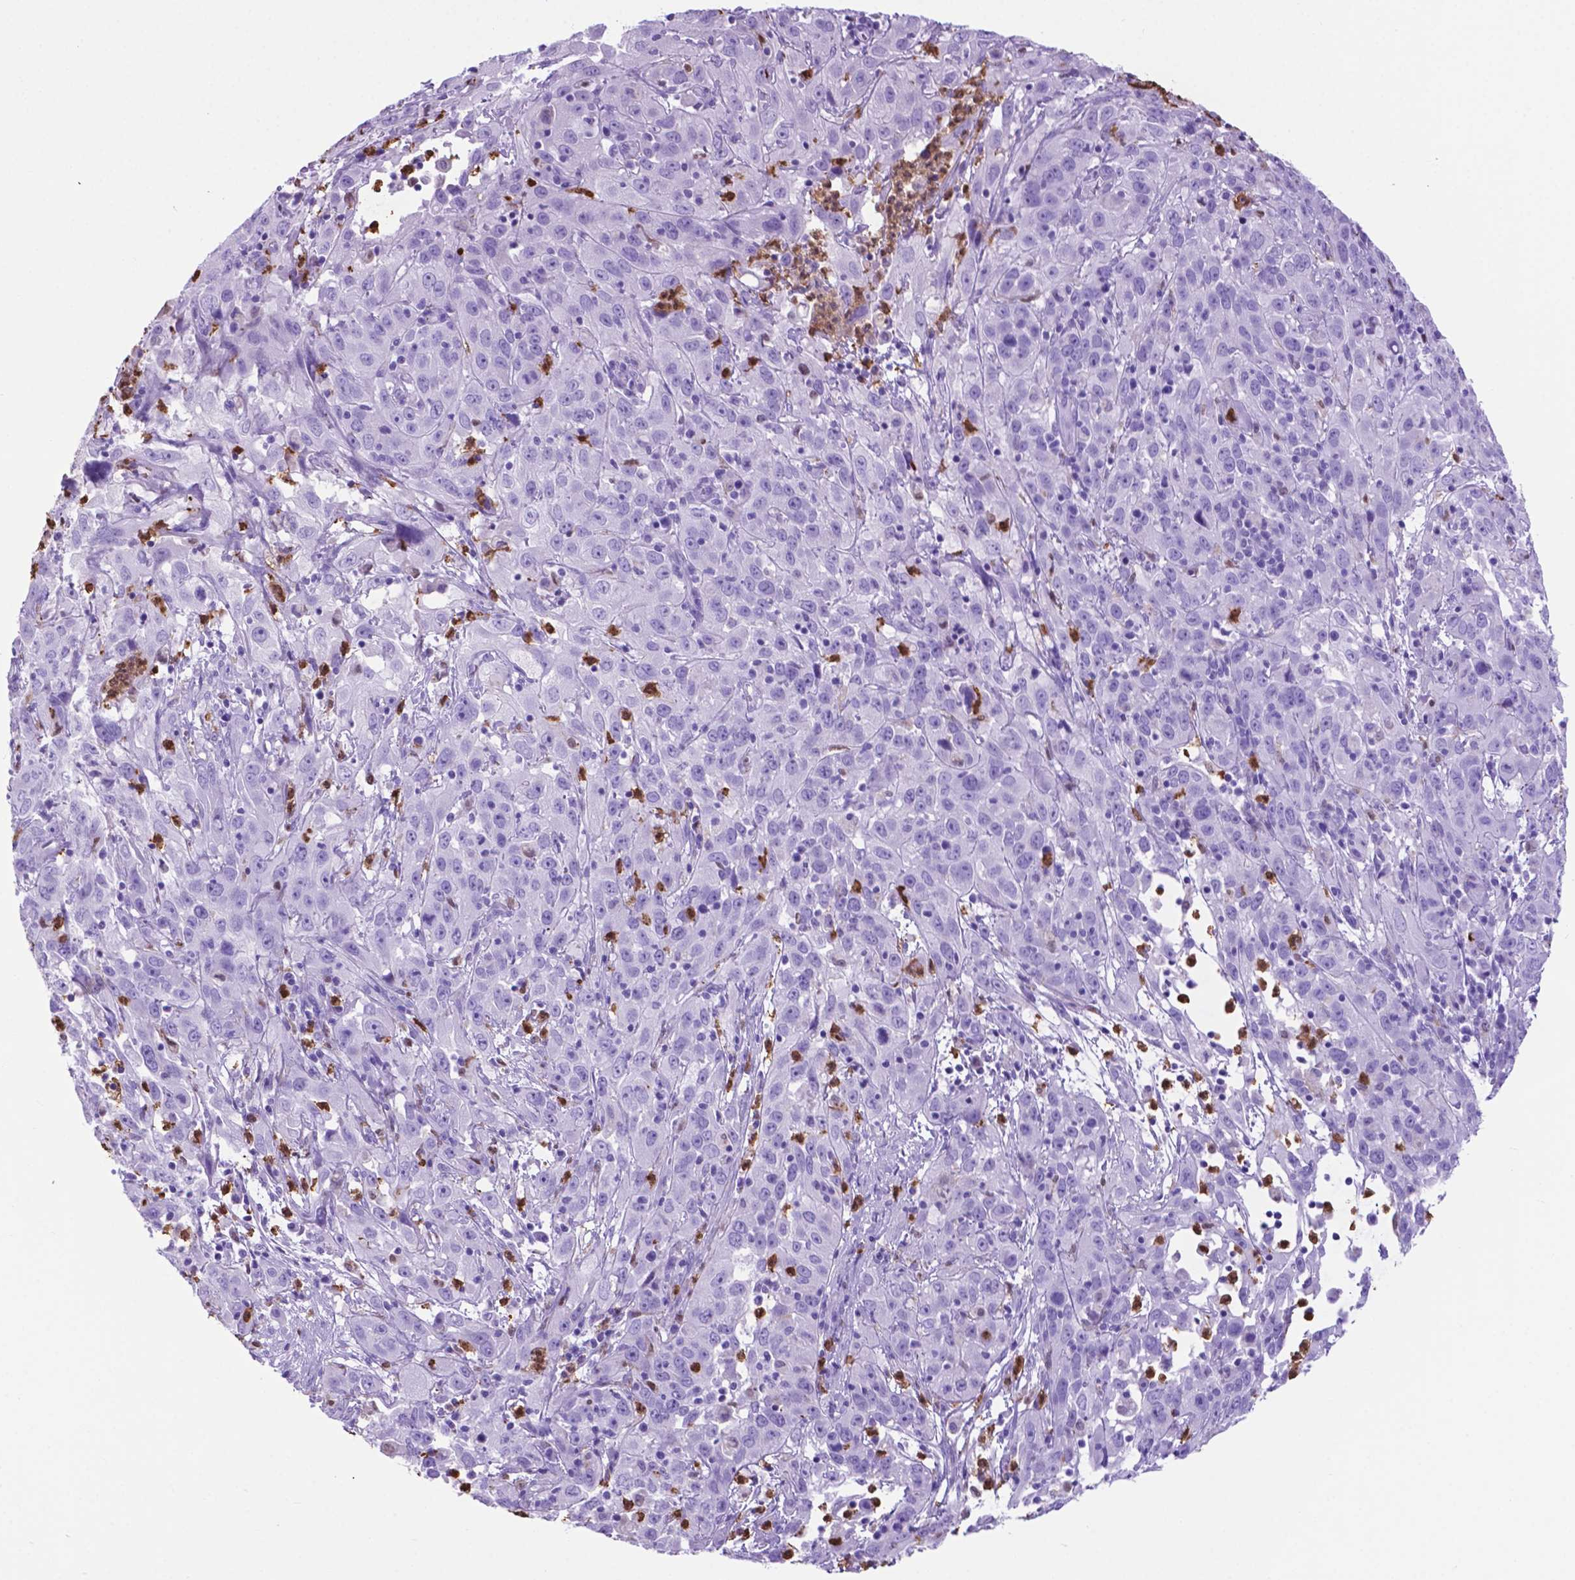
{"staining": {"intensity": "negative", "quantity": "none", "location": "none"}, "tissue": "cervical cancer", "cell_type": "Tumor cells", "image_type": "cancer", "snomed": [{"axis": "morphology", "description": "Squamous cell carcinoma, NOS"}, {"axis": "topography", "description": "Cervix"}], "caption": "Tumor cells are negative for protein expression in human cervical squamous cell carcinoma.", "gene": "LZTR1", "patient": {"sex": "female", "age": 32}}